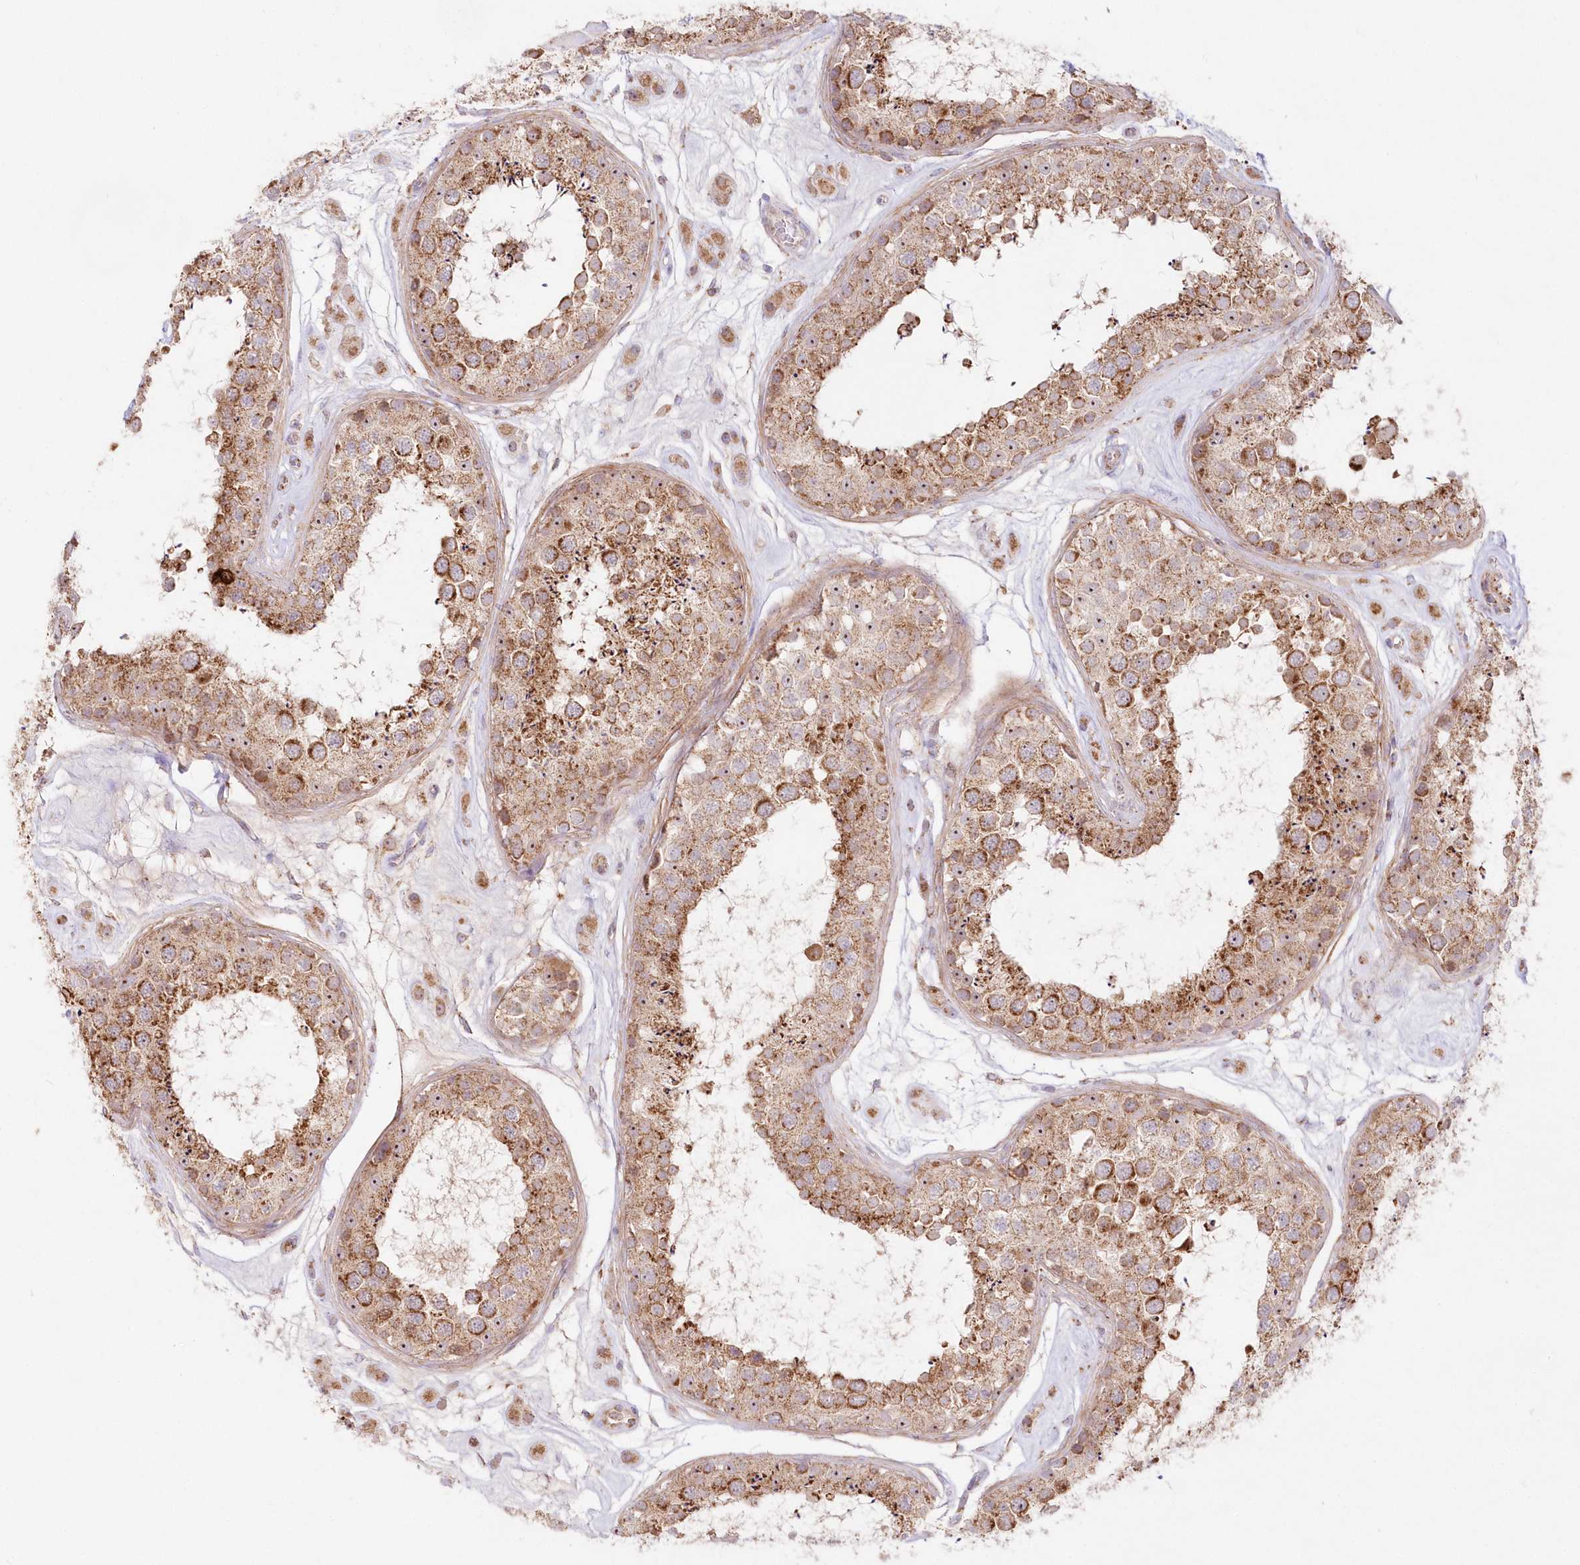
{"staining": {"intensity": "moderate", "quantity": ">75%", "location": "cytoplasmic/membranous"}, "tissue": "testis", "cell_type": "Cells in seminiferous ducts", "image_type": "normal", "snomed": [{"axis": "morphology", "description": "Normal tissue, NOS"}, {"axis": "topography", "description": "Testis"}], "caption": "A medium amount of moderate cytoplasmic/membranous positivity is present in approximately >75% of cells in seminiferous ducts in benign testis.", "gene": "DNA2", "patient": {"sex": "male", "age": 25}}